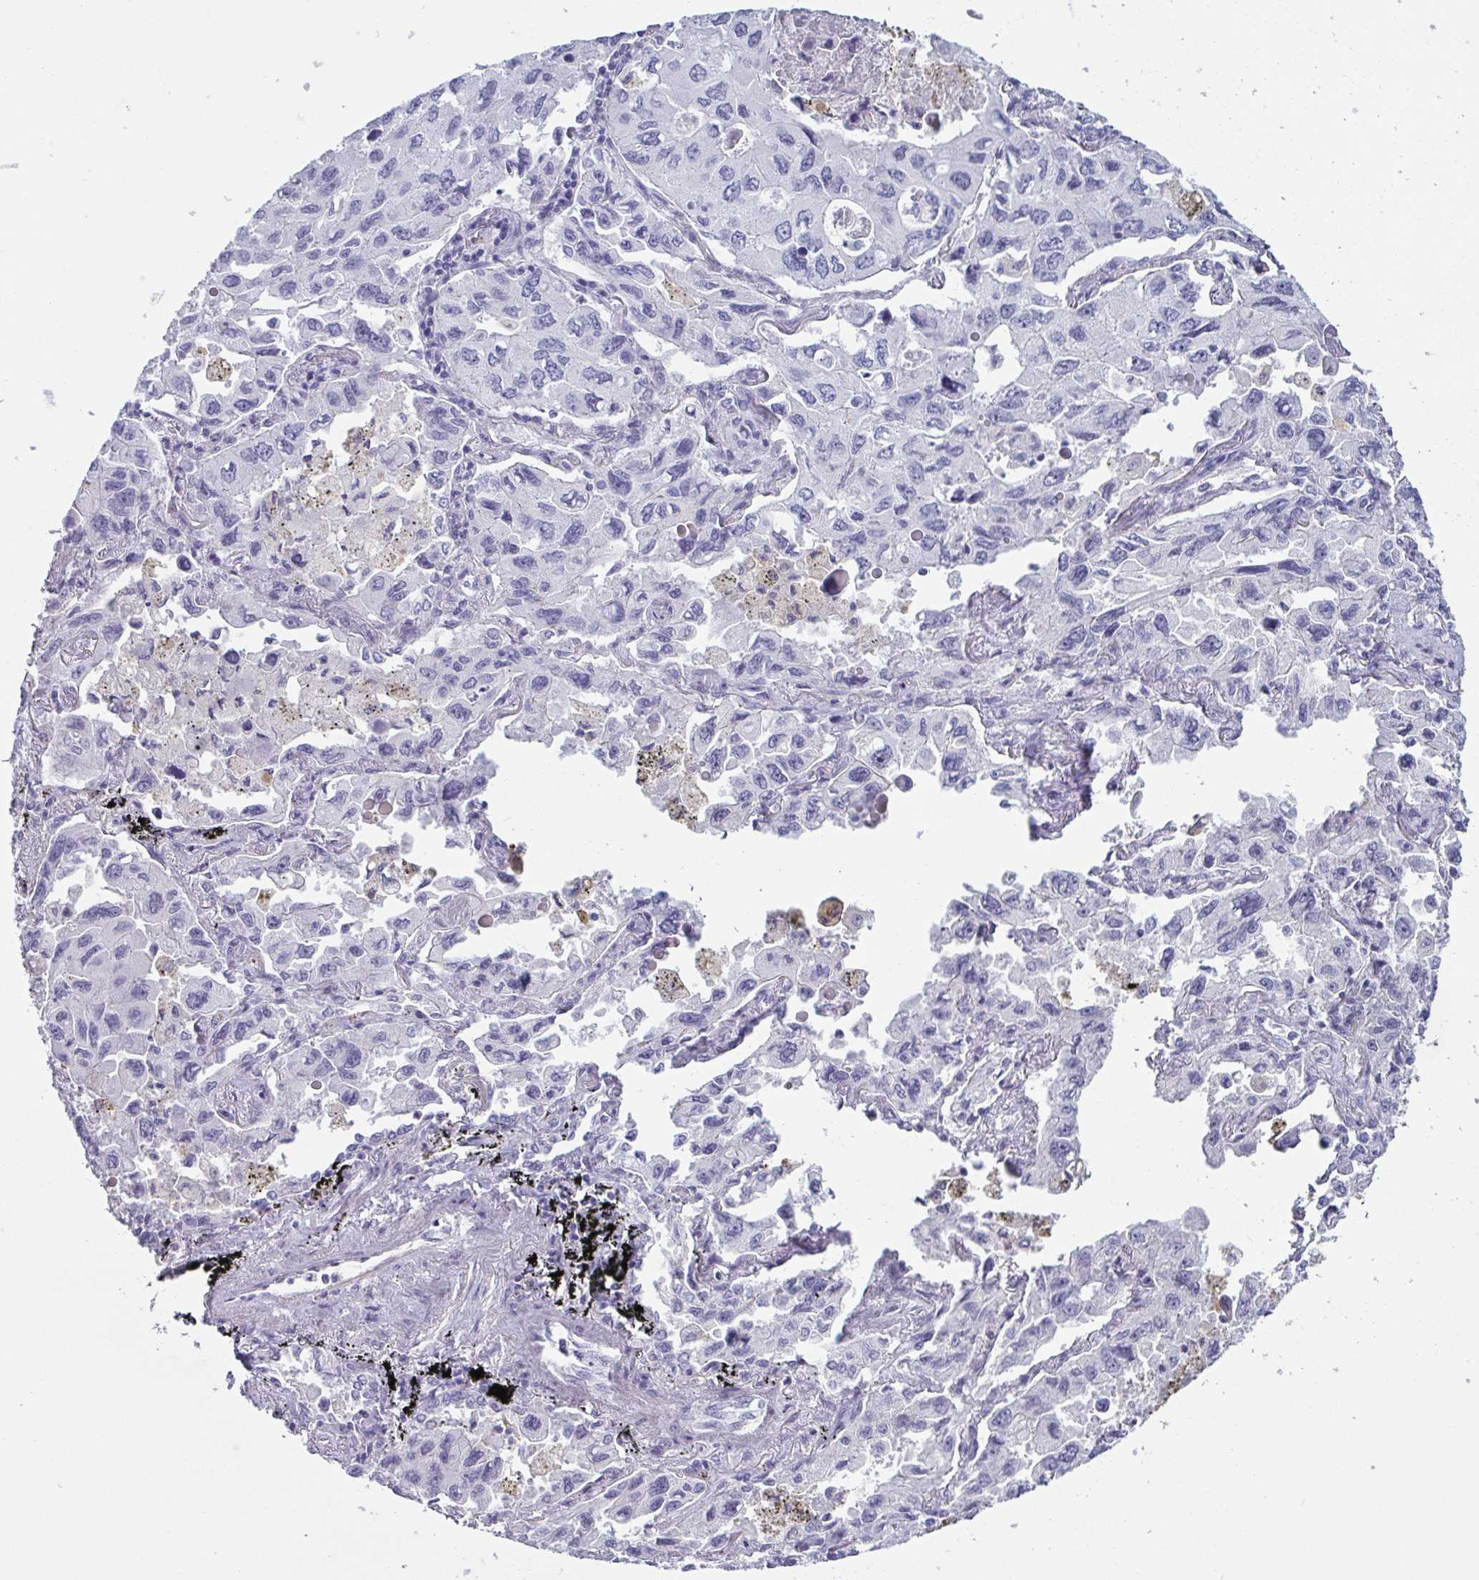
{"staining": {"intensity": "negative", "quantity": "none", "location": "none"}, "tissue": "lung cancer", "cell_type": "Tumor cells", "image_type": "cancer", "snomed": [{"axis": "morphology", "description": "Adenocarcinoma, NOS"}, {"axis": "topography", "description": "Lung"}], "caption": "Adenocarcinoma (lung) was stained to show a protein in brown. There is no significant positivity in tumor cells.", "gene": "OR5P3", "patient": {"sex": "male", "age": 64}}